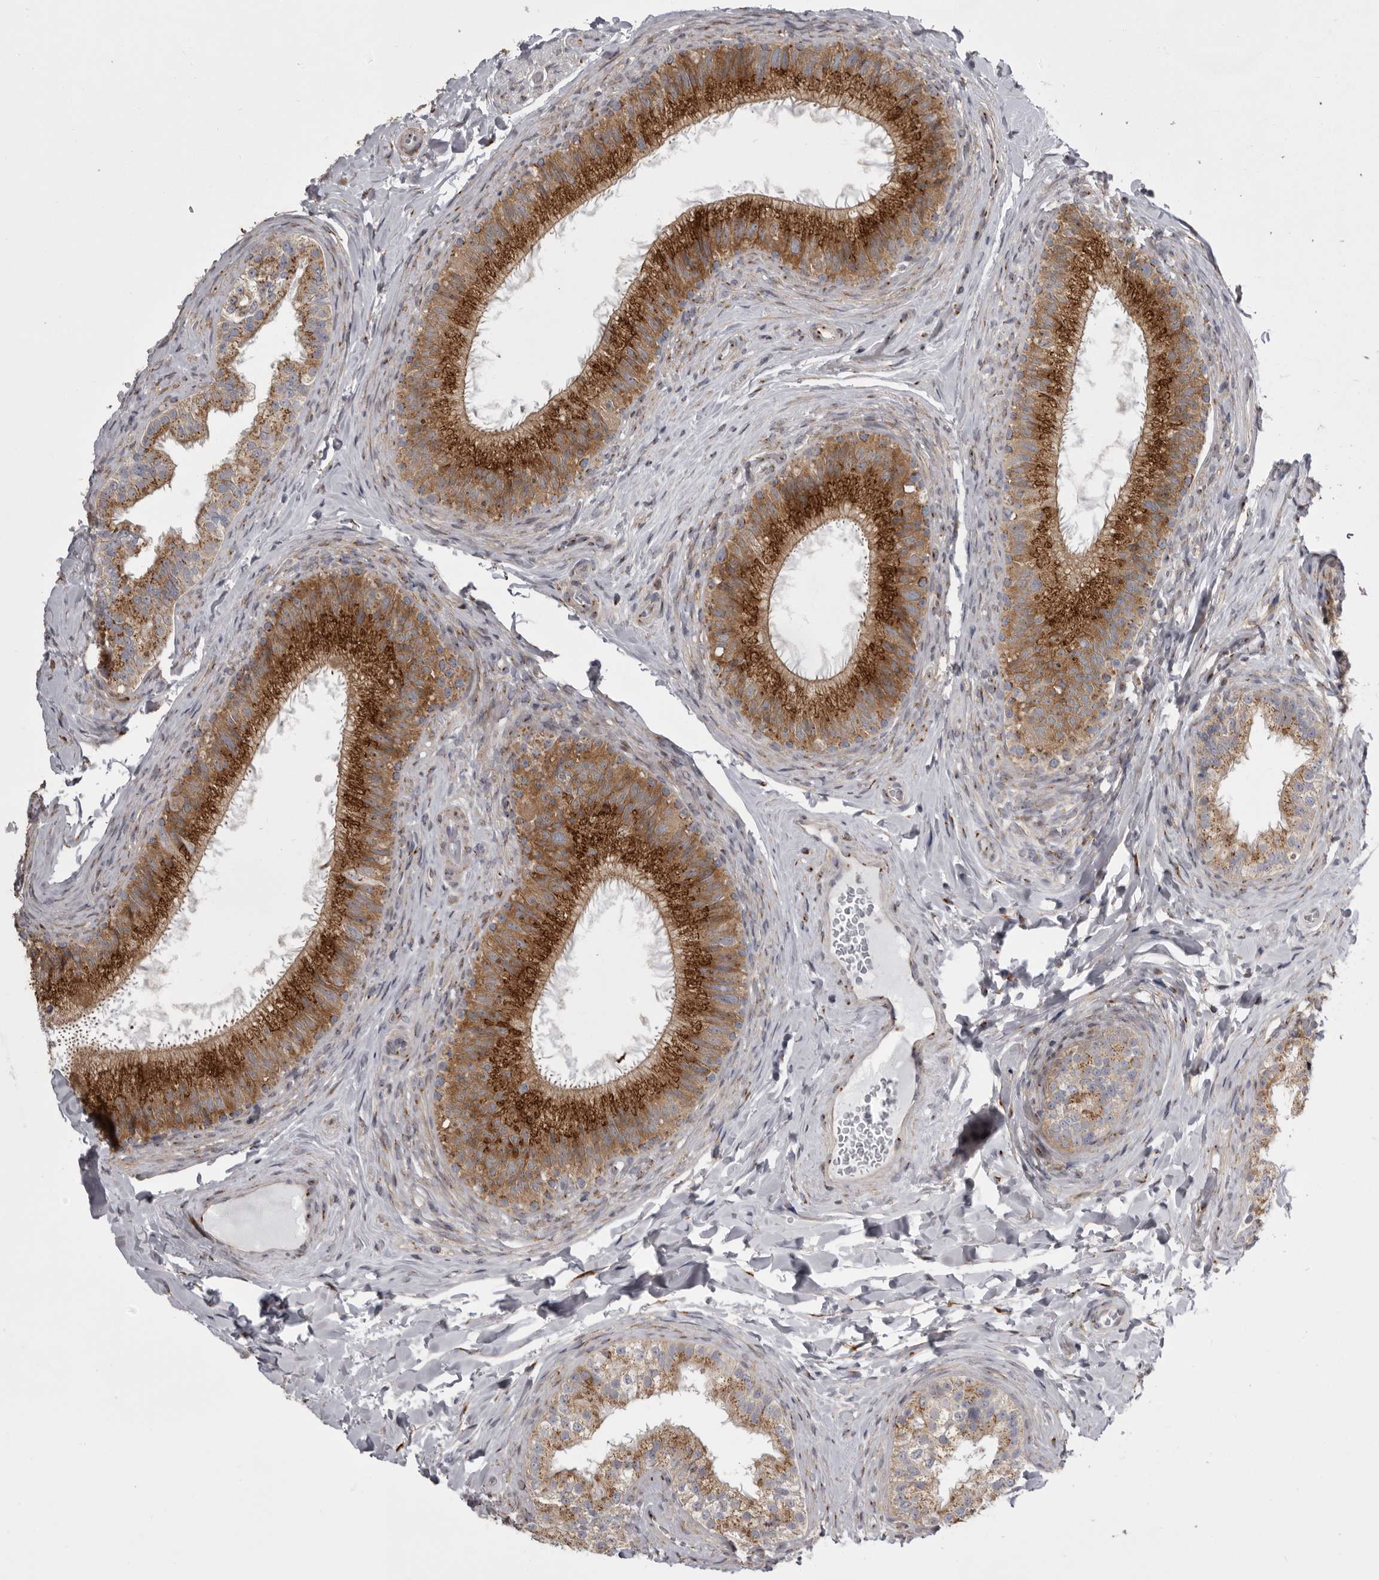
{"staining": {"intensity": "strong", "quantity": ">75%", "location": "cytoplasmic/membranous"}, "tissue": "epididymis", "cell_type": "Glandular cells", "image_type": "normal", "snomed": [{"axis": "morphology", "description": "Normal tissue, NOS"}, {"axis": "topography", "description": "Epididymis"}], "caption": "Protein expression analysis of benign epididymis reveals strong cytoplasmic/membranous expression in about >75% of glandular cells. (DAB (3,3'-diaminobenzidine) = brown stain, brightfield microscopy at high magnification).", "gene": "WDR47", "patient": {"sex": "male", "age": 49}}